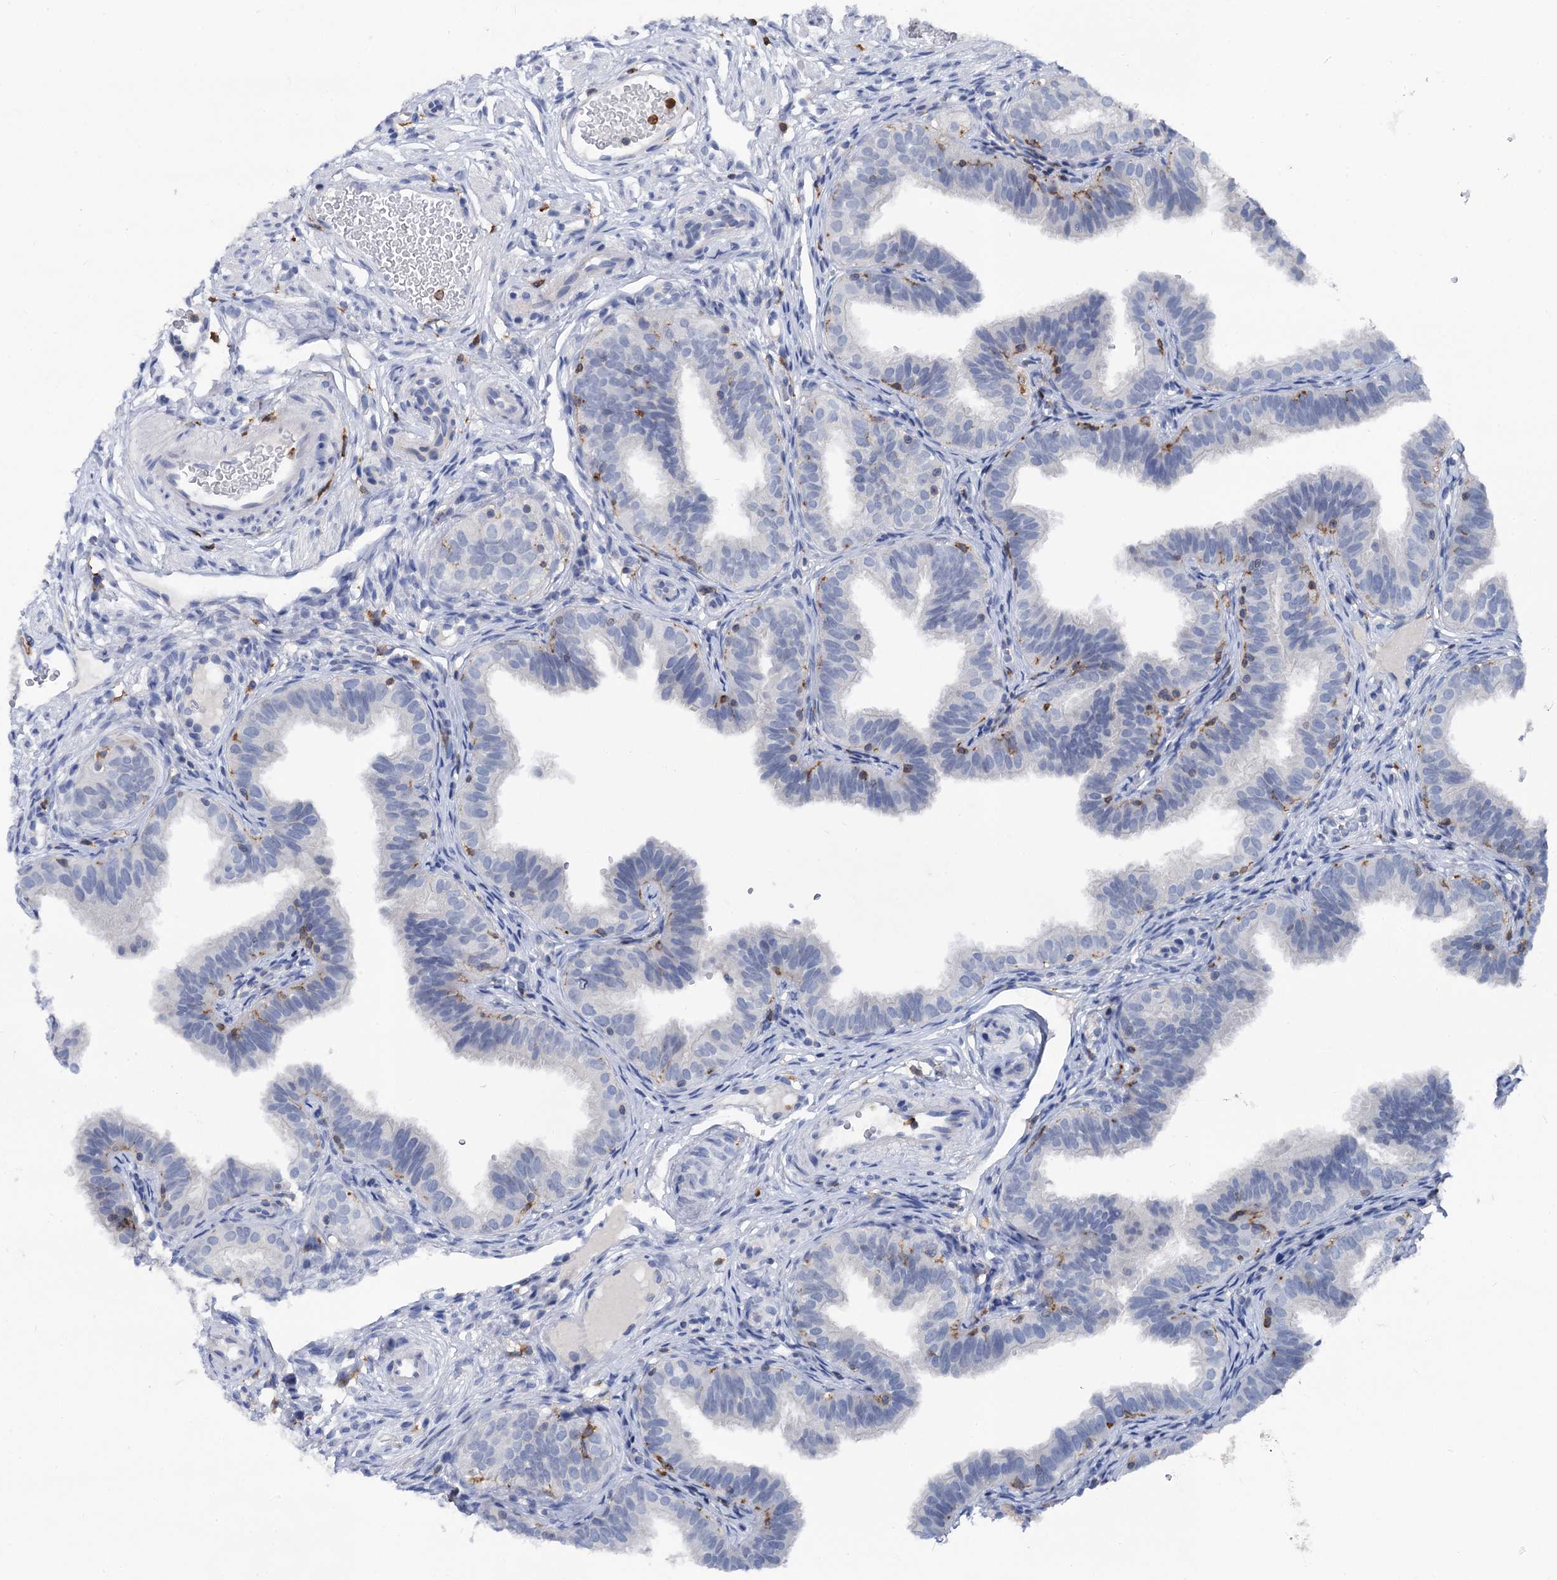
{"staining": {"intensity": "negative", "quantity": "none", "location": "none"}, "tissue": "fallopian tube", "cell_type": "Glandular cells", "image_type": "normal", "snomed": [{"axis": "morphology", "description": "Normal tissue, NOS"}, {"axis": "topography", "description": "Fallopian tube"}], "caption": "DAB immunohistochemical staining of benign fallopian tube demonstrates no significant staining in glandular cells. (IHC, brightfield microscopy, high magnification).", "gene": "RHOG", "patient": {"sex": "female", "age": 35}}